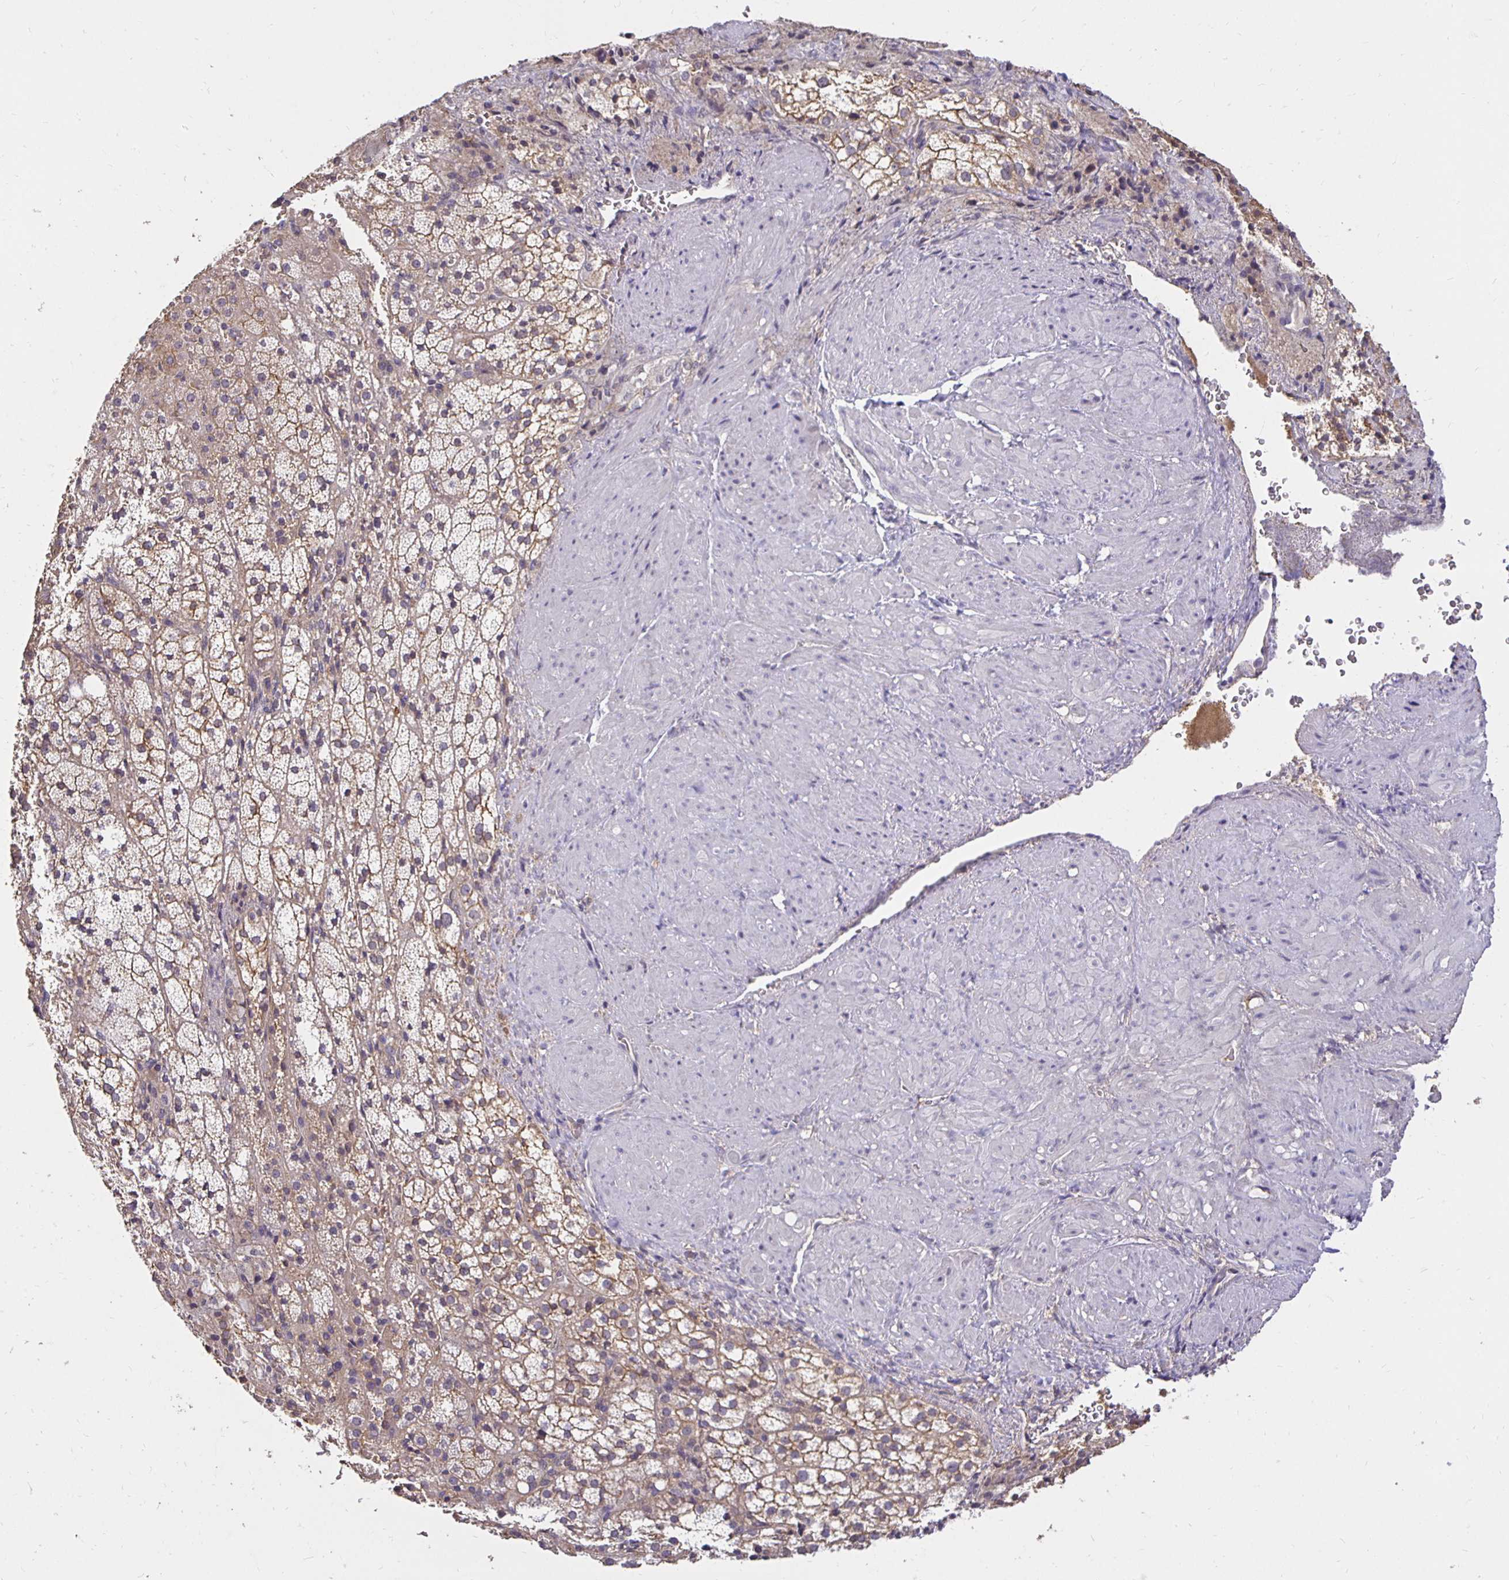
{"staining": {"intensity": "weak", "quantity": "25%-75%", "location": "cytoplasmic/membranous"}, "tissue": "adrenal gland", "cell_type": "Glandular cells", "image_type": "normal", "snomed": [{"axis": "morphology", "description": "Normal tissue, NOS"}, {"axis": "topography", "description": "Adrenal gland"}], "caption": "Protein staining of normal adrenal gland exhibits weak cytoplasmic/membranous expression in about 25%-75% of glandular cells.", "gene": "PNPLA3", "patient": {"sex": "male", "age": 53}}